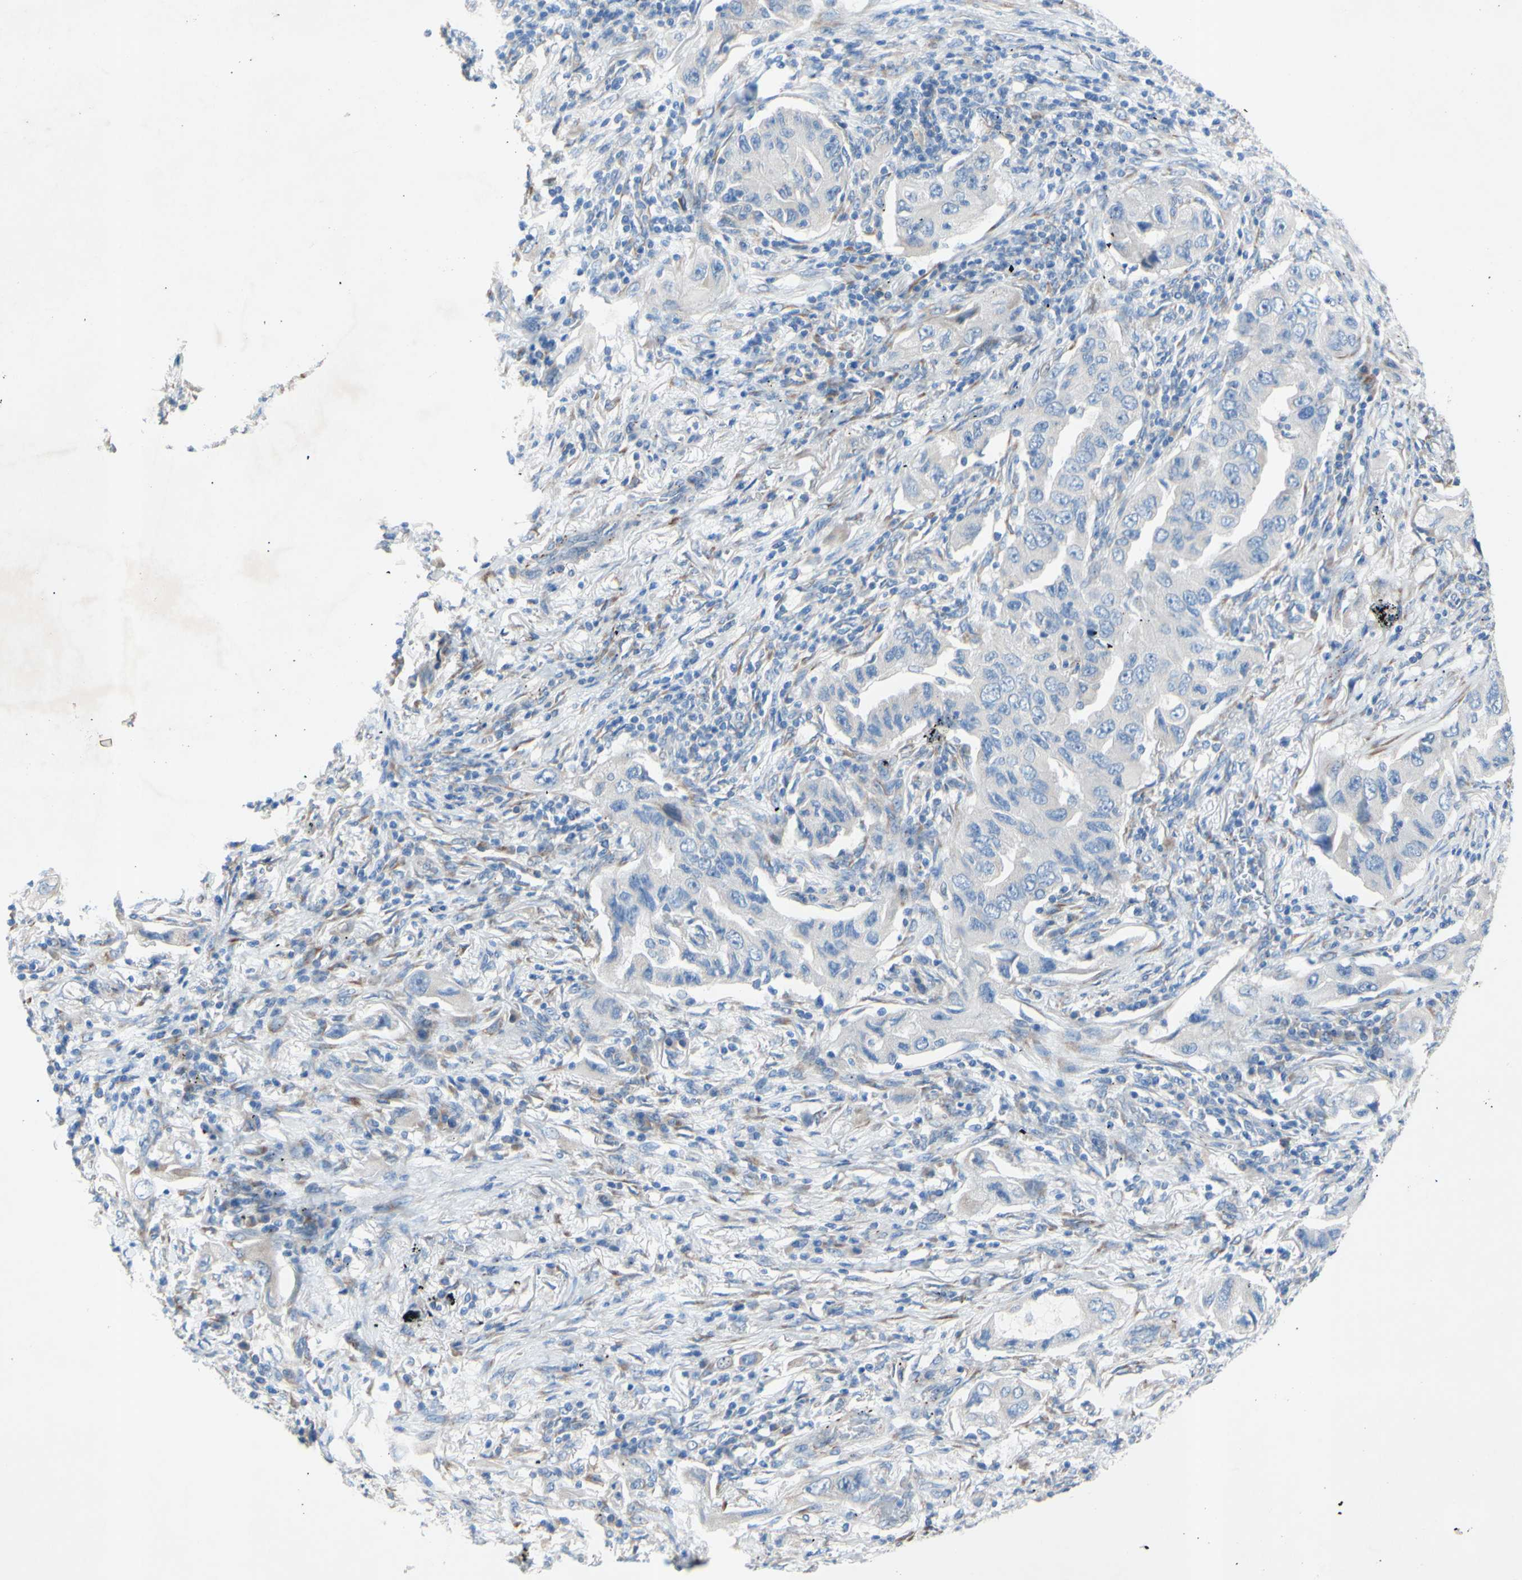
{"staining": {"intensity": "negative", "quantity": "none", "location": "none"}, "tissue": "lung cancer", "cell_type": "Tumor cells", "image_type": "cancer", "snomed": [{"axis": "morphology", "description": "Adenocarcinoma, NOS"}, {"axis": "topography", "description": "Lung"}], "caption": "The image demonstrates no staining of tumor cells in lung adenocarcinoma.", "gene": "TMIGD2", "patient": {"sex": "female", "age": 65}}